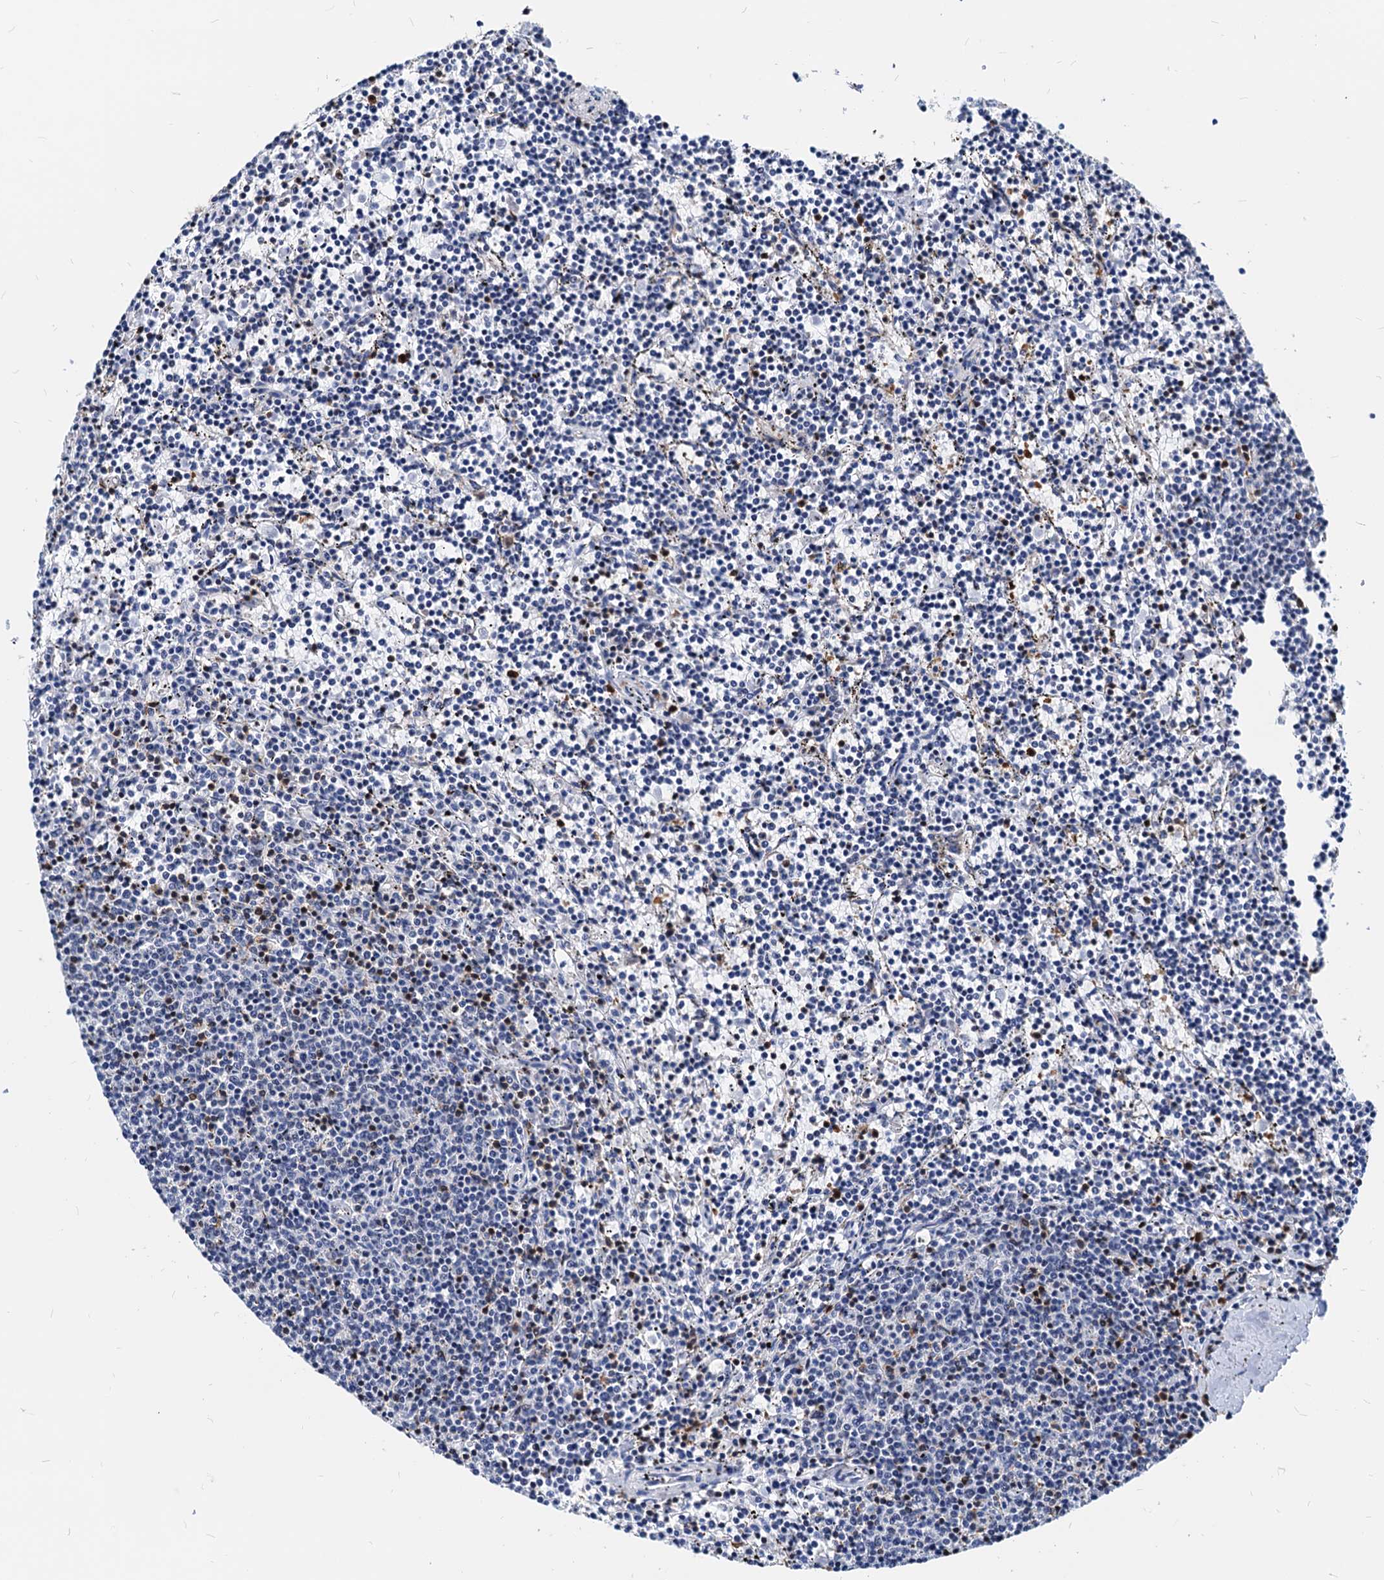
{"staining": {"intensity": "negative", "quantity": "none", "location": "none"}, "tissue": "lymphoma", "cell_type": "Tumor cells", "image_type": "cancer", "snomed": [{"axis": "morphology", "description": "Malignant lymphoma, non-Hodgkin's type, Low grade"}, {"axis": "topography", "description": "Spleen"}], "caption": "The photomicrograph demonstrates no significant positivity in tumor cells of lymphoma.", "gene": "LCP2", "patient": {"sex": "female", "age": 50}}